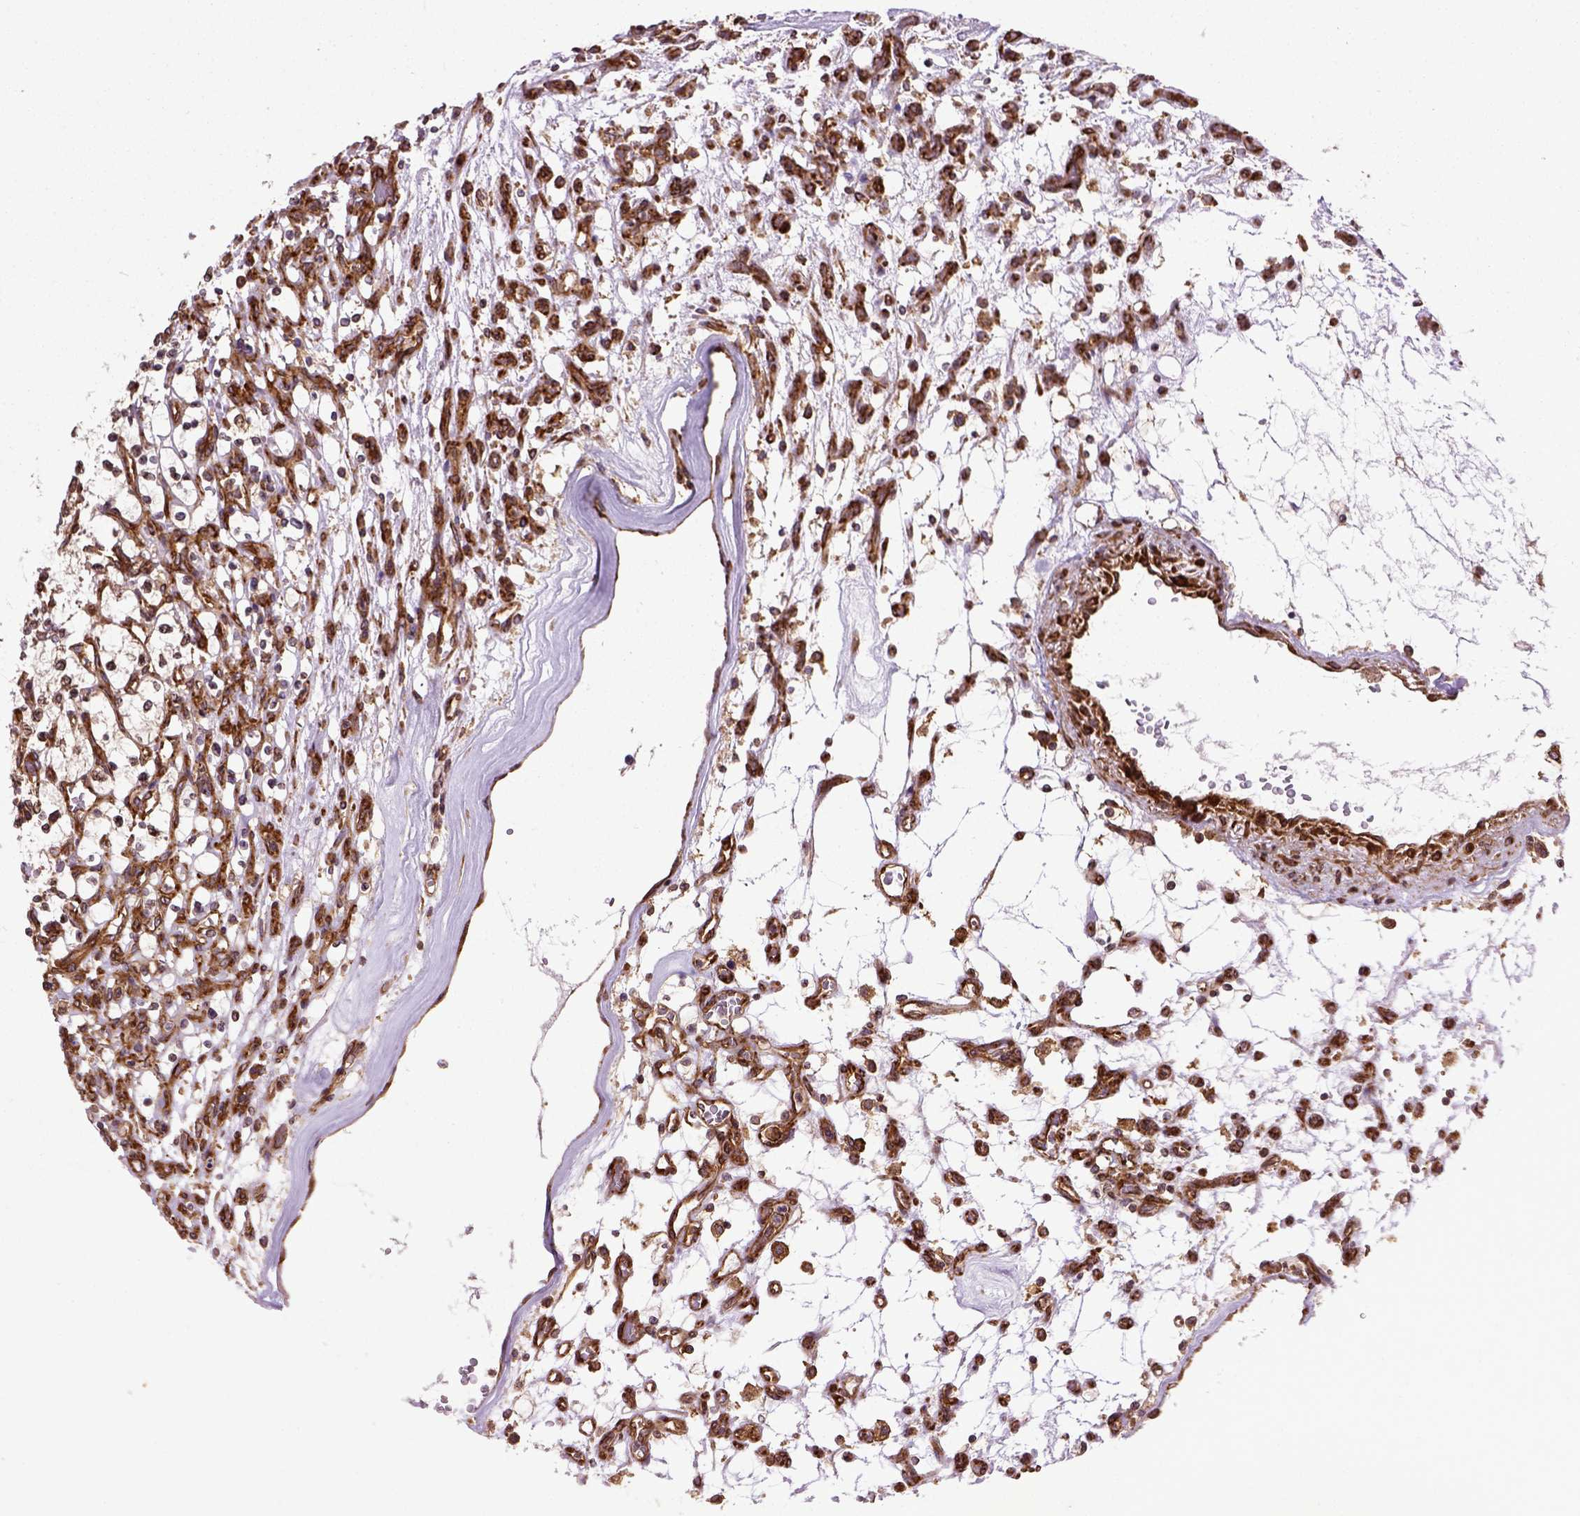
{"staining": {"intensity": "strong", "quantity": ">75%", "location": "cytoplasmic/membranous"}, "tissue": "renal cancer", "cell_type": "Tumor cells", "image_type": "cancer", "snomed": [{"axis": "morphology", "description": "Adenocarcinoma, NOS"}, {"axis": "topography", "description": "Kidney"}], "caption": "High-power microscopy captured an immunohistochemistry photomicrograph of renal cancer (adenocarcinoma), revealing strong cytoplasmic/membranous expression in about >75% of tumor cells.", "gene": "CAPRIN1", "patient": {"sex": "female", "age": 69}}